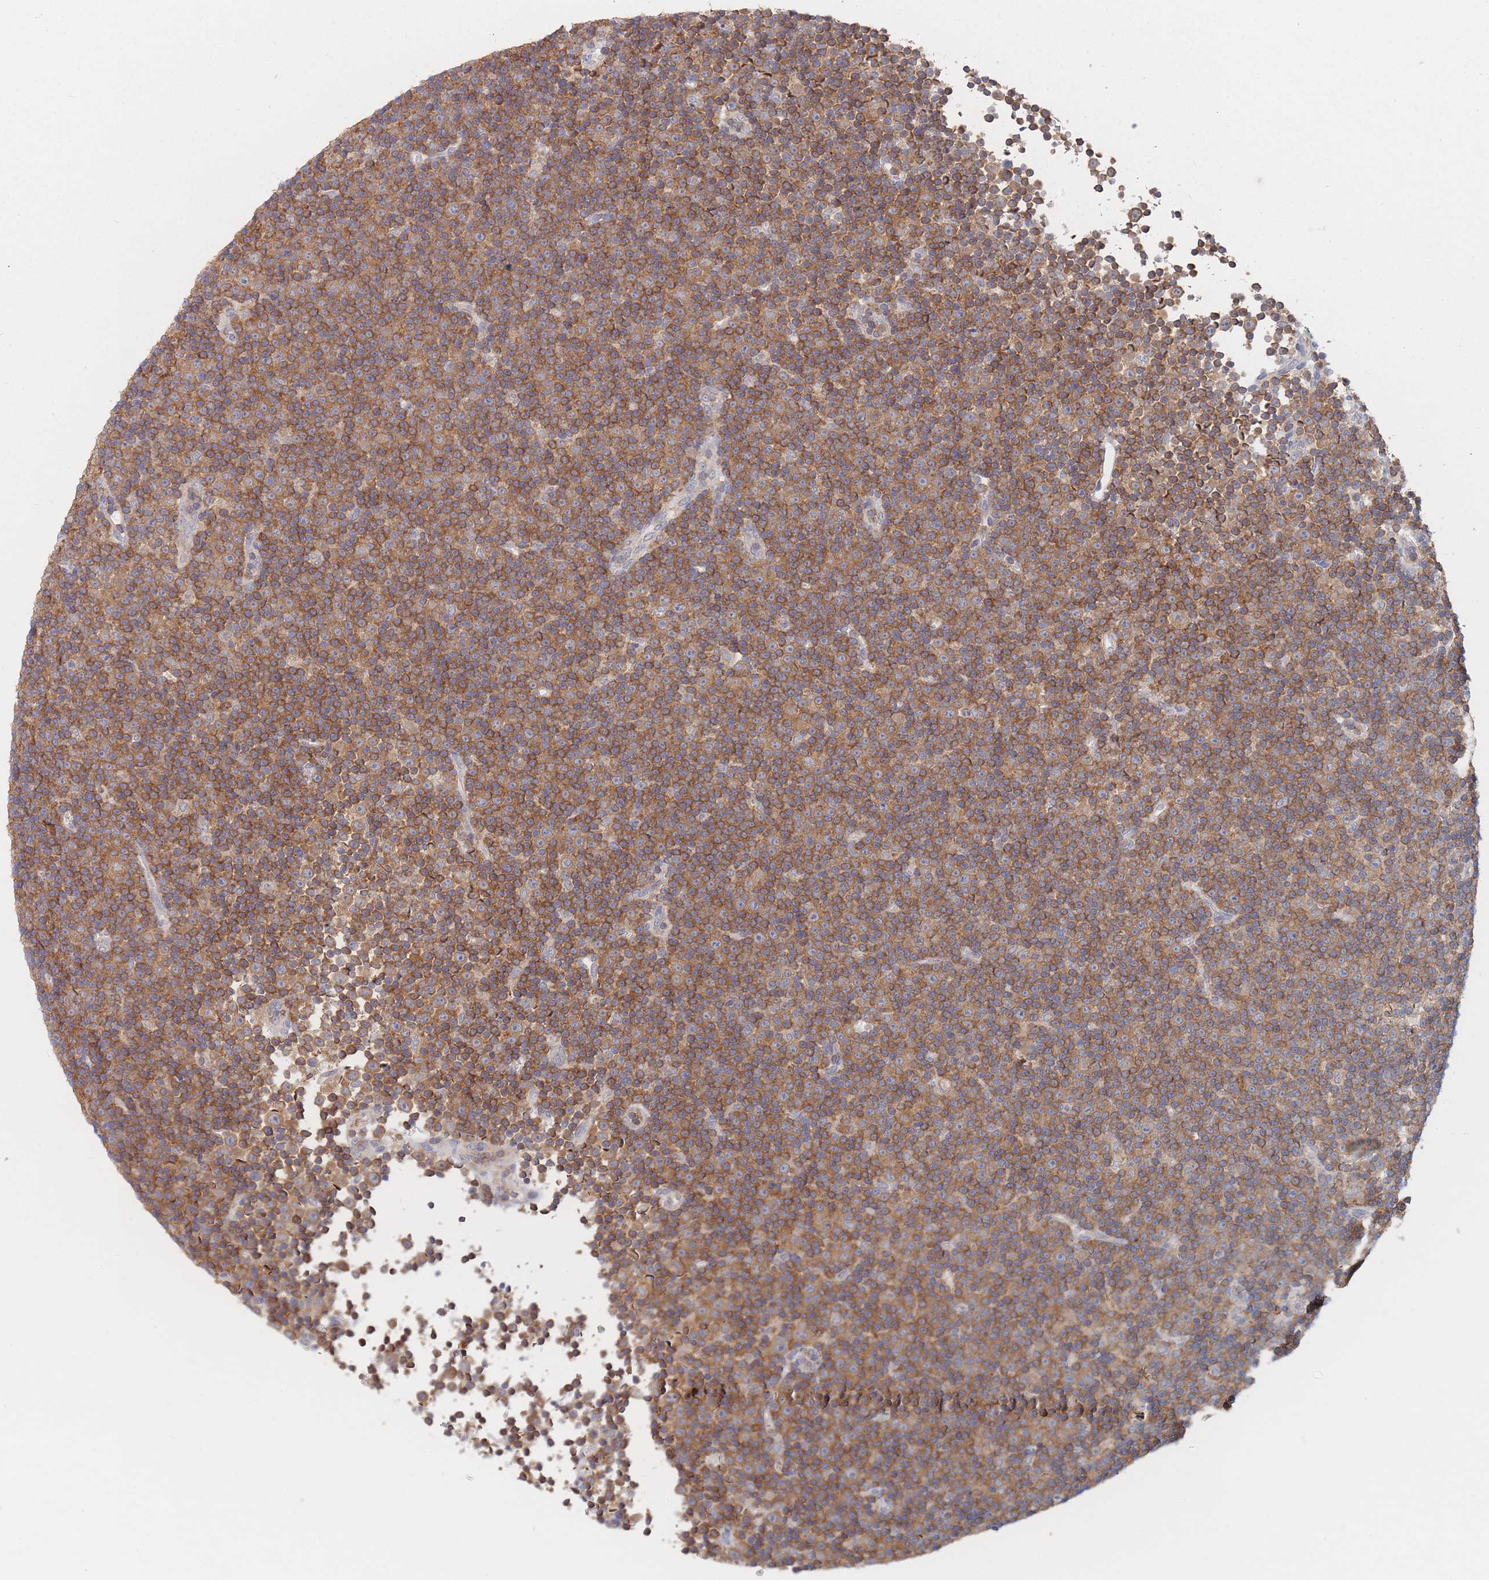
{"staining": {"intensity": "moderate", "quantity": ">75%", "location": "cytoplasmic/membranous"}, "tissue": "lymphoma", "cell_type": "Tumor cells", "image_type": "cancer", "snomed": [{"axis": "morphology", "description": "Malignant lymphoma, non-Hodgkin's type, Low grade"}, {"axis": "topography", "description": "Lymph node"}], "caption": "There is medium levels of moderate cytoplasmic/membranous expression in tumor cells of low-grade malignant lymphoma, non-Hodgkin's type, as demonstrated by immunohistochemical staining (brown color).", "gene": "PPP6C", "patient": {"sex": "female", "age": 67}}